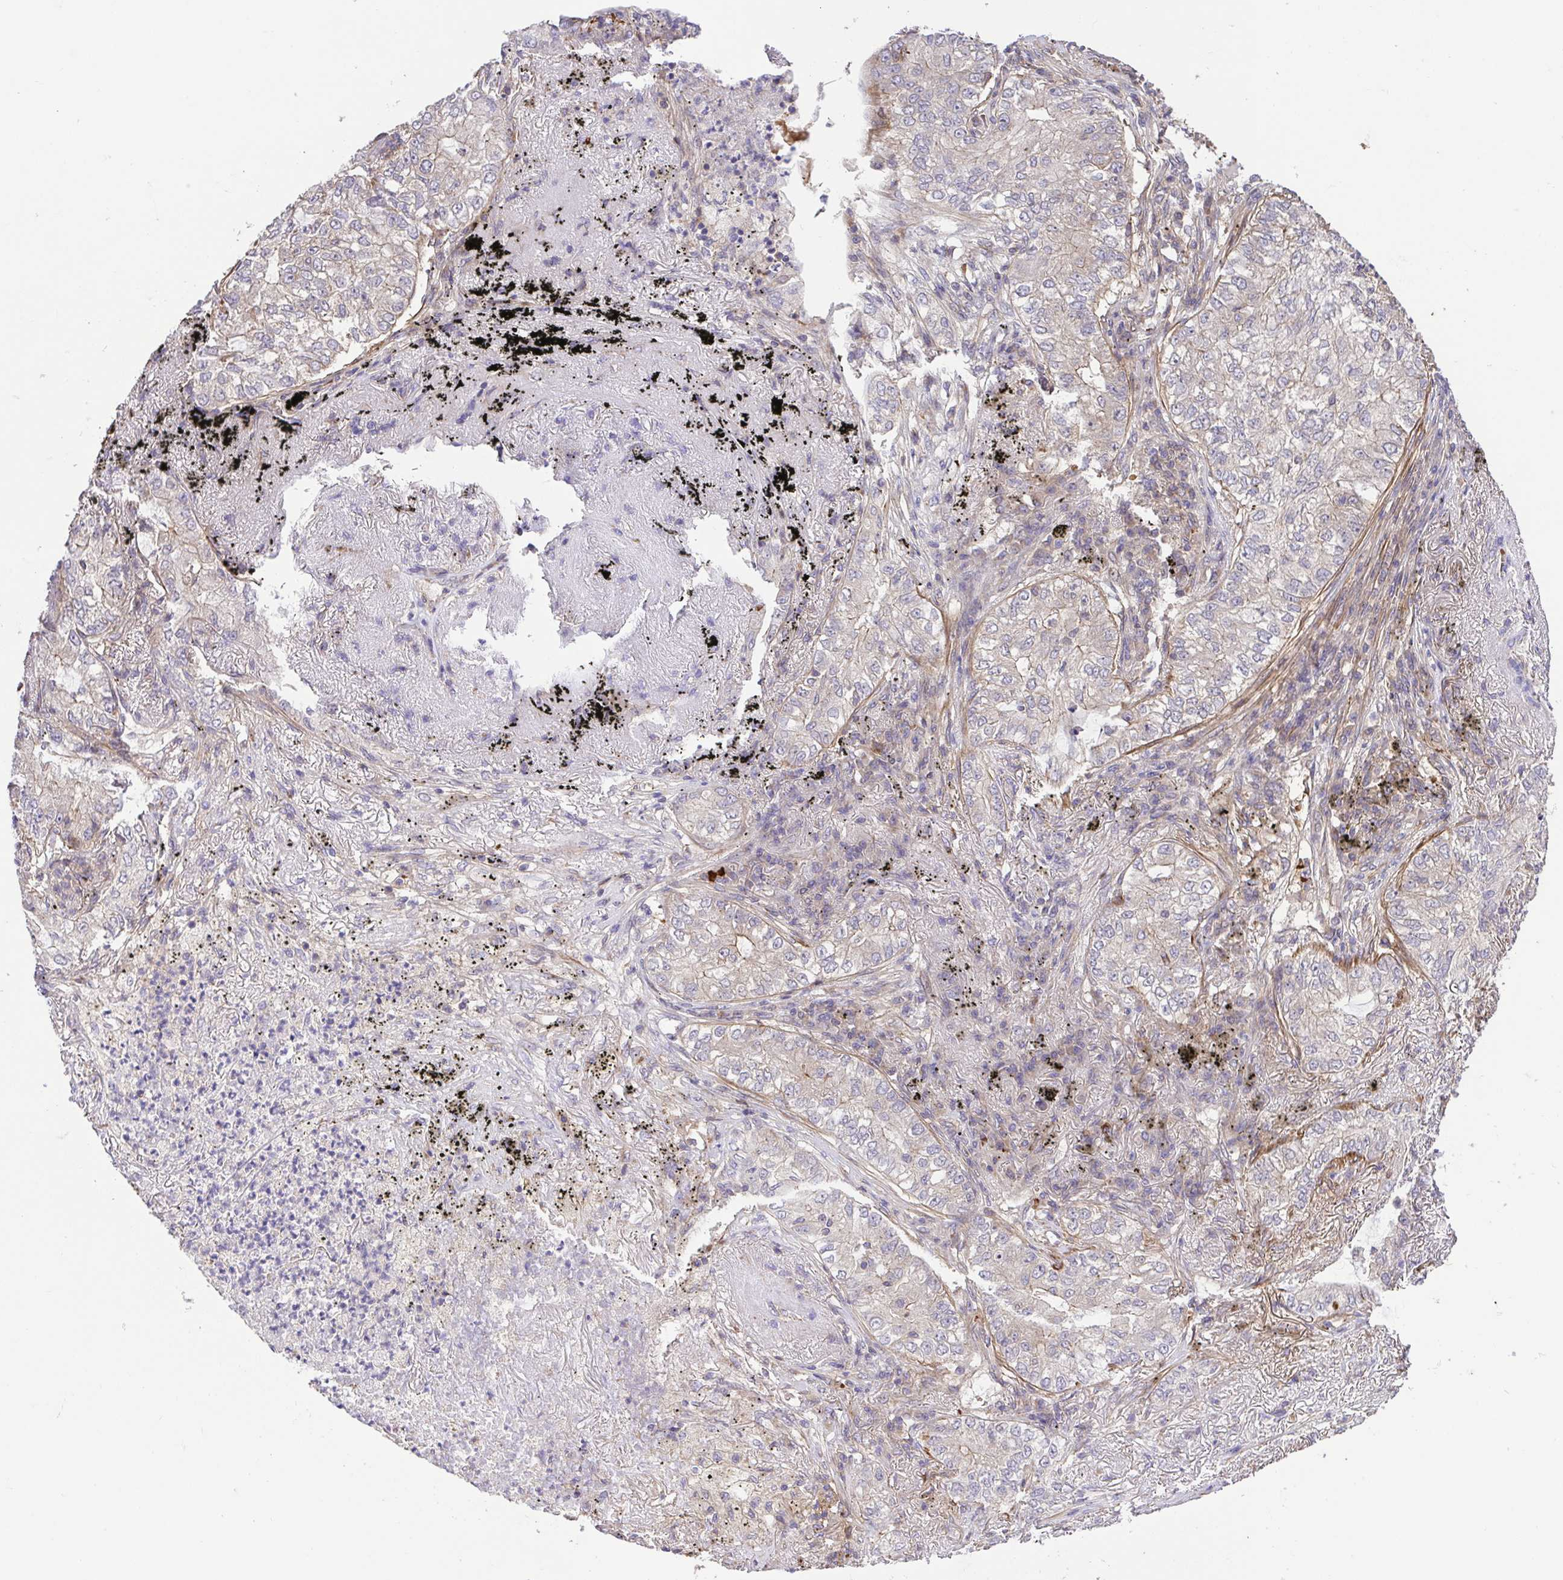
{"staining": {"intensity": "weak", "quantity": "<25%", "location": "cytoplasmic/membranous"}, "tissue": "lung cancer", "cell_type": "Tumor cells", "image_type": "cancer", "snomed": [{"axis": "morphology", "description": "Adenocarcinoma, NOS"}, {"axis": "topography", "description": "Lung"}], "caption": "Lung adenocarcinoma stained for a protein using IHC demonstrates no positivity tumor cells.", "gene": "IDE", "patient": {"sex": "female", "age": 73}}